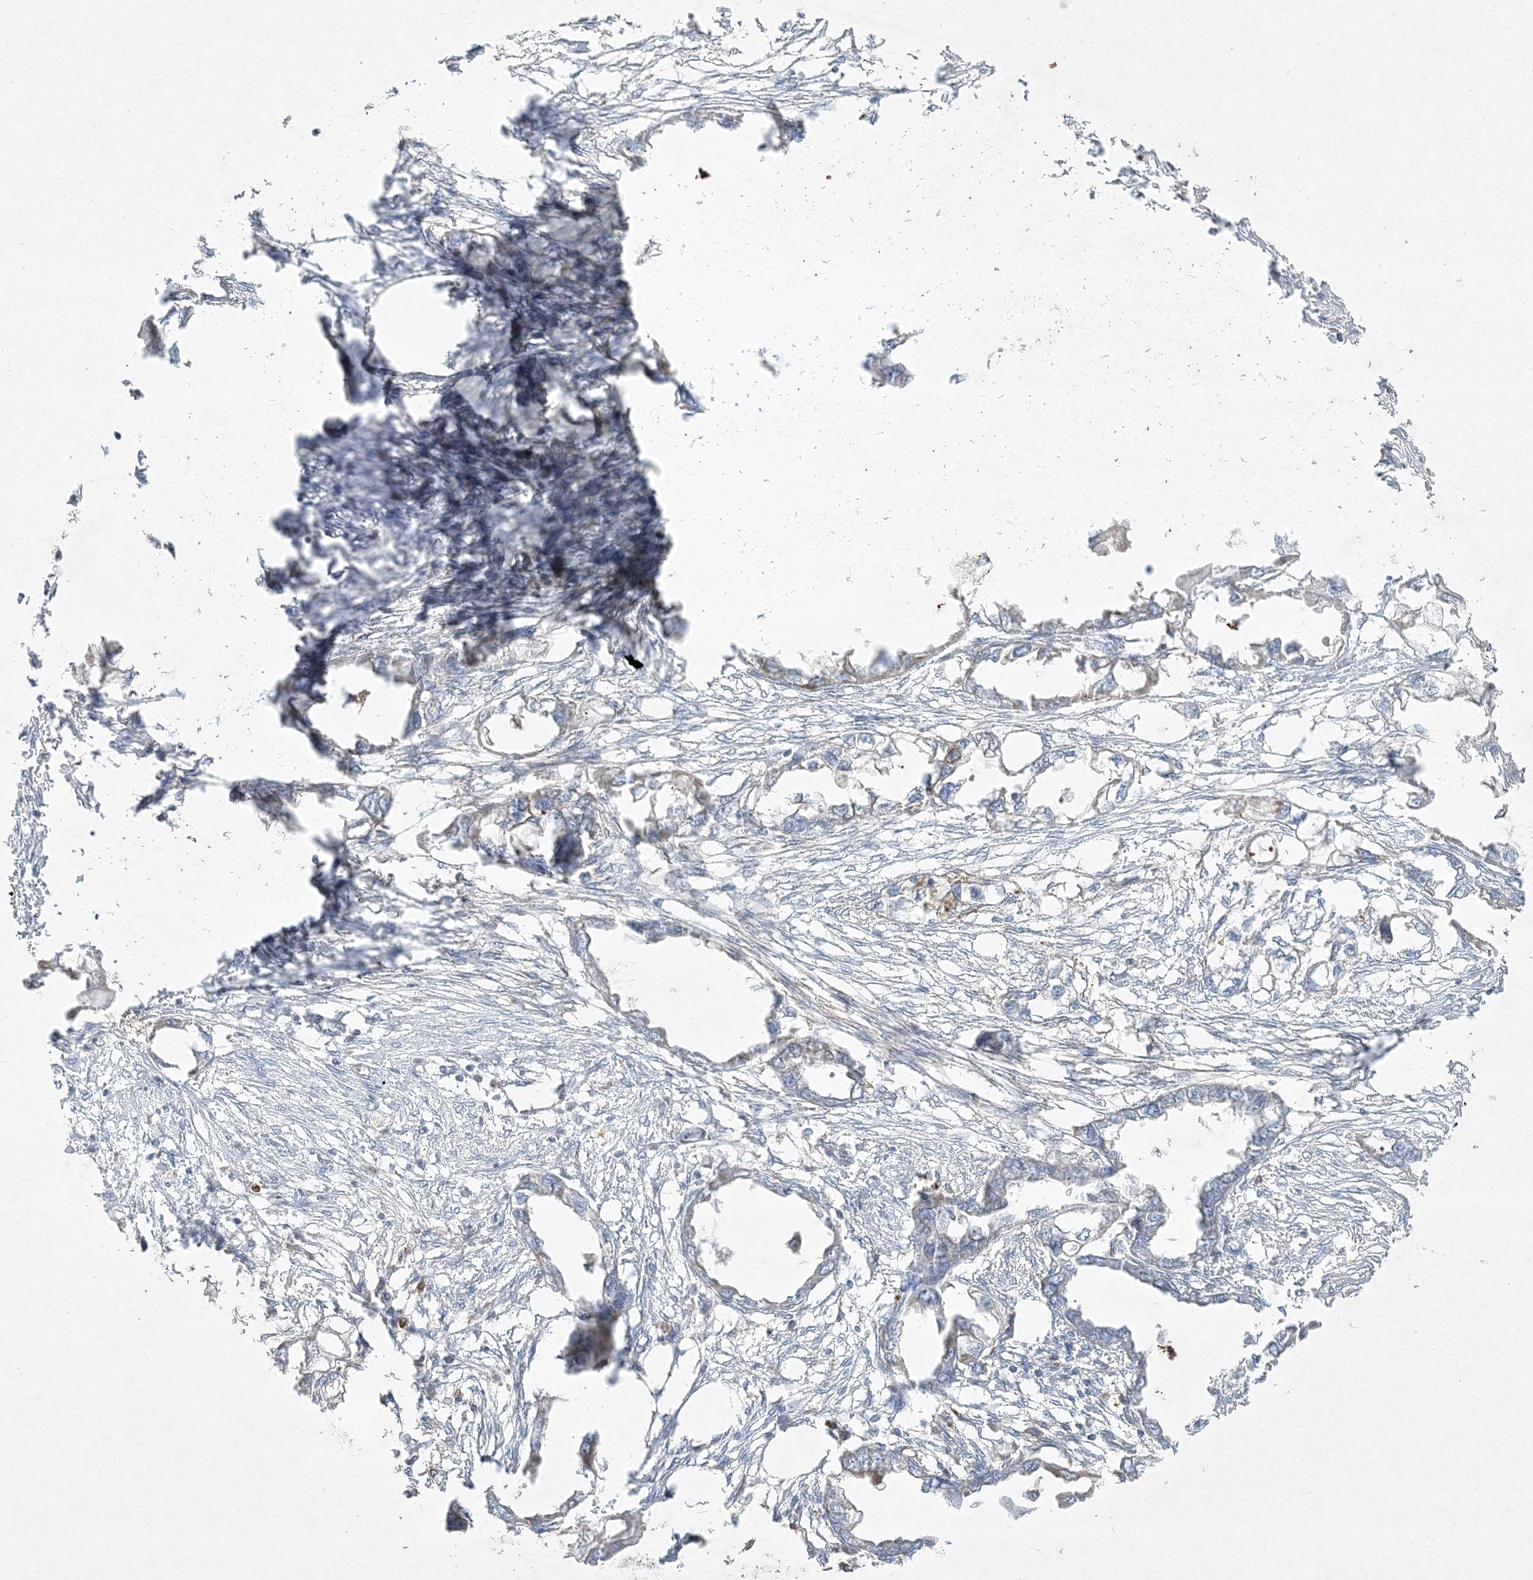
{"staining": {"intensity": "negative", "quantity": "none", "location": "none"}, "tissue": "endometrial cancer", "cell_type": "Tumor cells", "image_type": "cancer", "snomed": [{"axis": "morphology", "description": "Adenocarcinoma, NOS"}, {"axis": "morphology", "description": "Adenocarcinoma, metastatic, NOS"}, {"axis": "topography", "description": "Adipose tissue"}, {"axis": "topography", "description": "Endometrium"}], "caption": "This is a histopathology image of IHC staining of endometrial cancer, which shows no staining in tumor cells. The staining is performed using DAB brown chromogen with nuclei counter-stained in using hematoxylin.", "gene": "CLNK", "patient": {"sex": "female", "age": 67}}